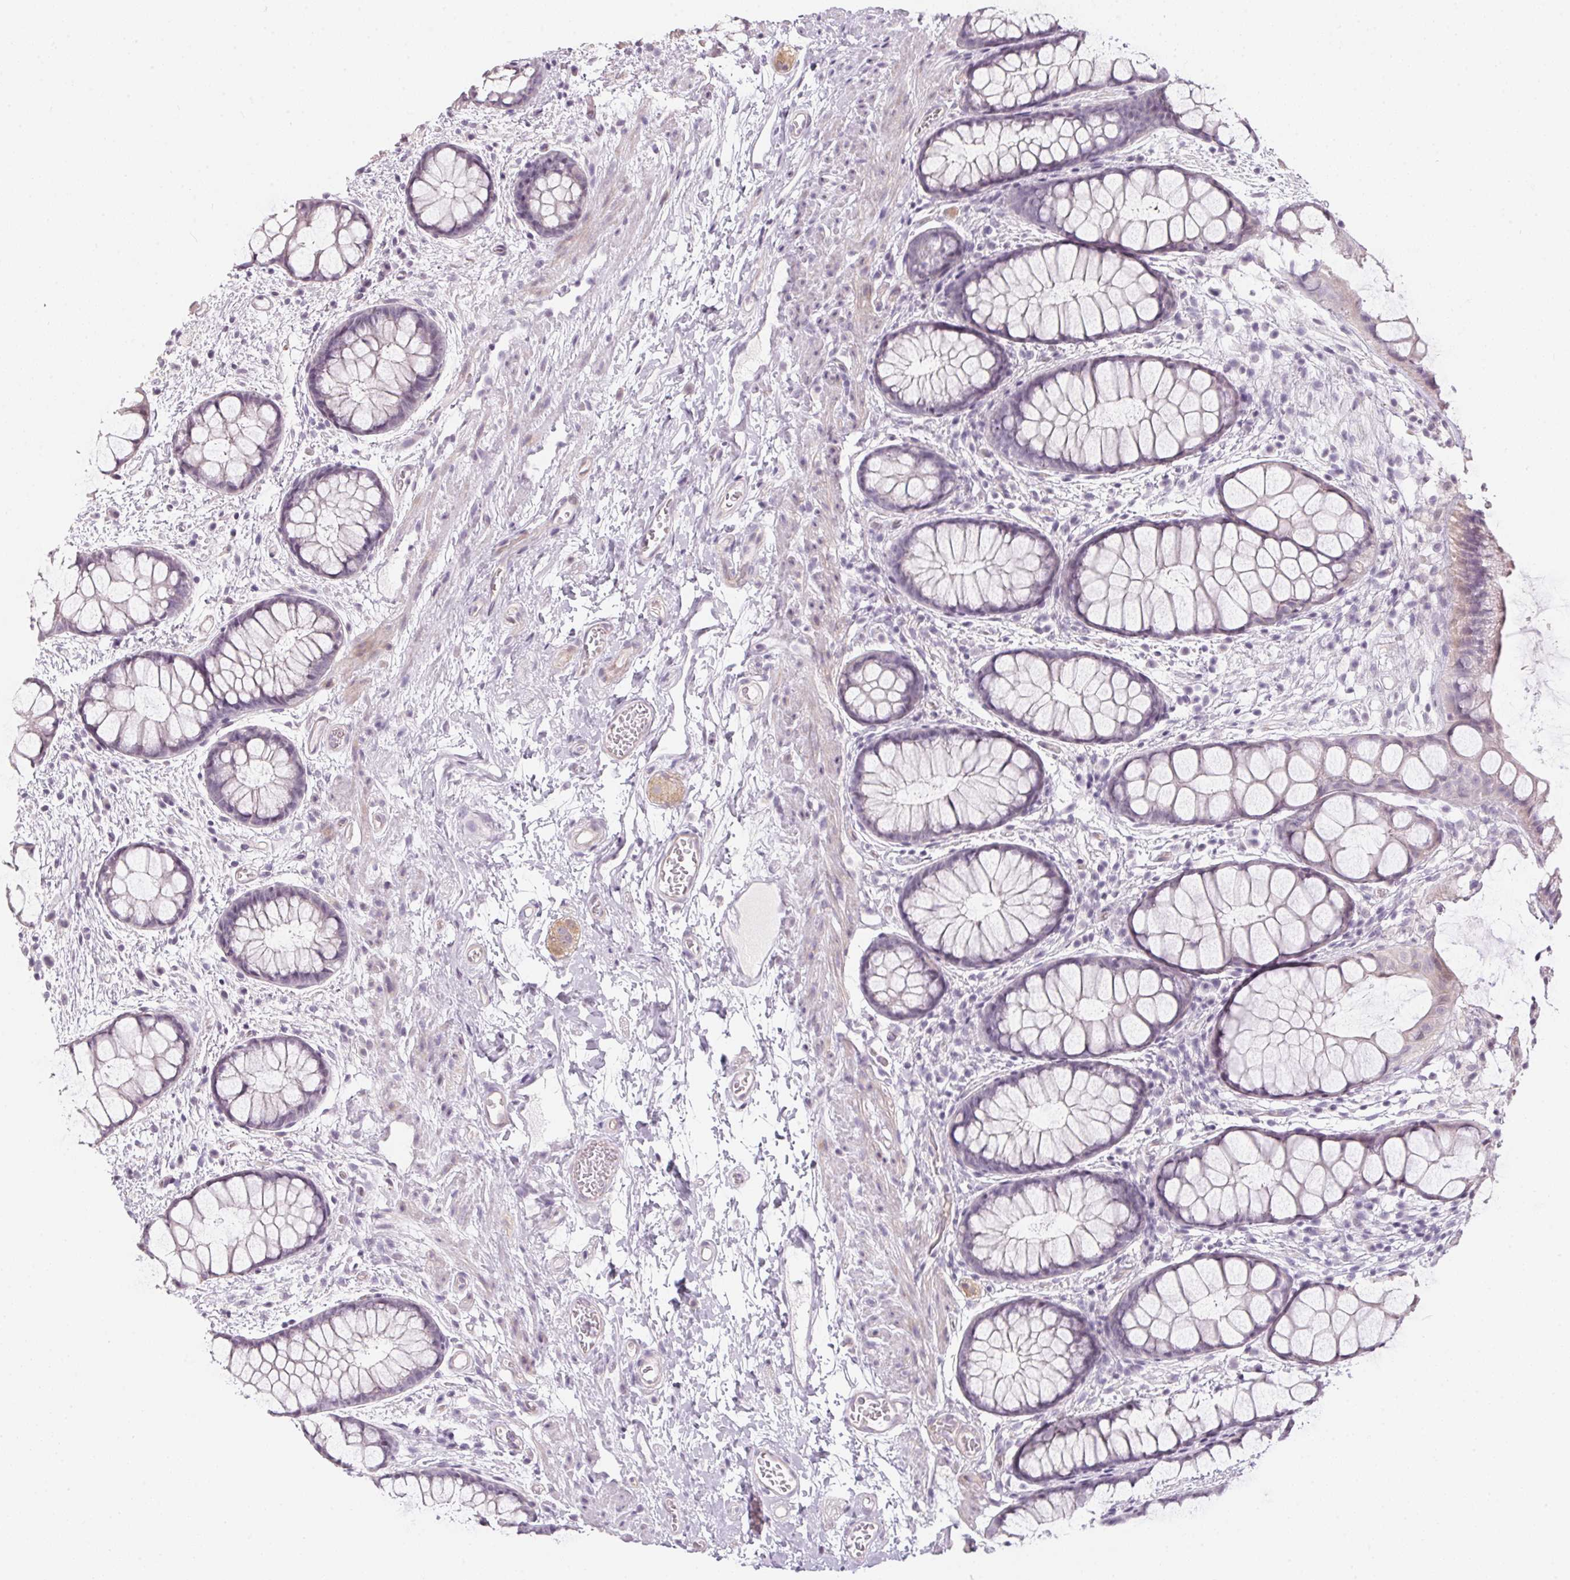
{"staining": {"intensity": "weak", "quantity": "<25%", "location": "cytoplasmic/membranous"}, "tissue": "rectum", "cell_type": "Glandular cells", "image_type": "normal", "snomed": [{"axis": "morphology", "description": "Normal tissue, NOS"}, {"axis": "topography", "description": "Rectum"}], "caption": "DAB (3,3'-diaminobenzidine) immunohistochemical staining of benign human rectum demonstrates no significant positivity in glandular cells.", "gene": "GDAP1L1", "patient": {"sex": "female", "age": 62}}